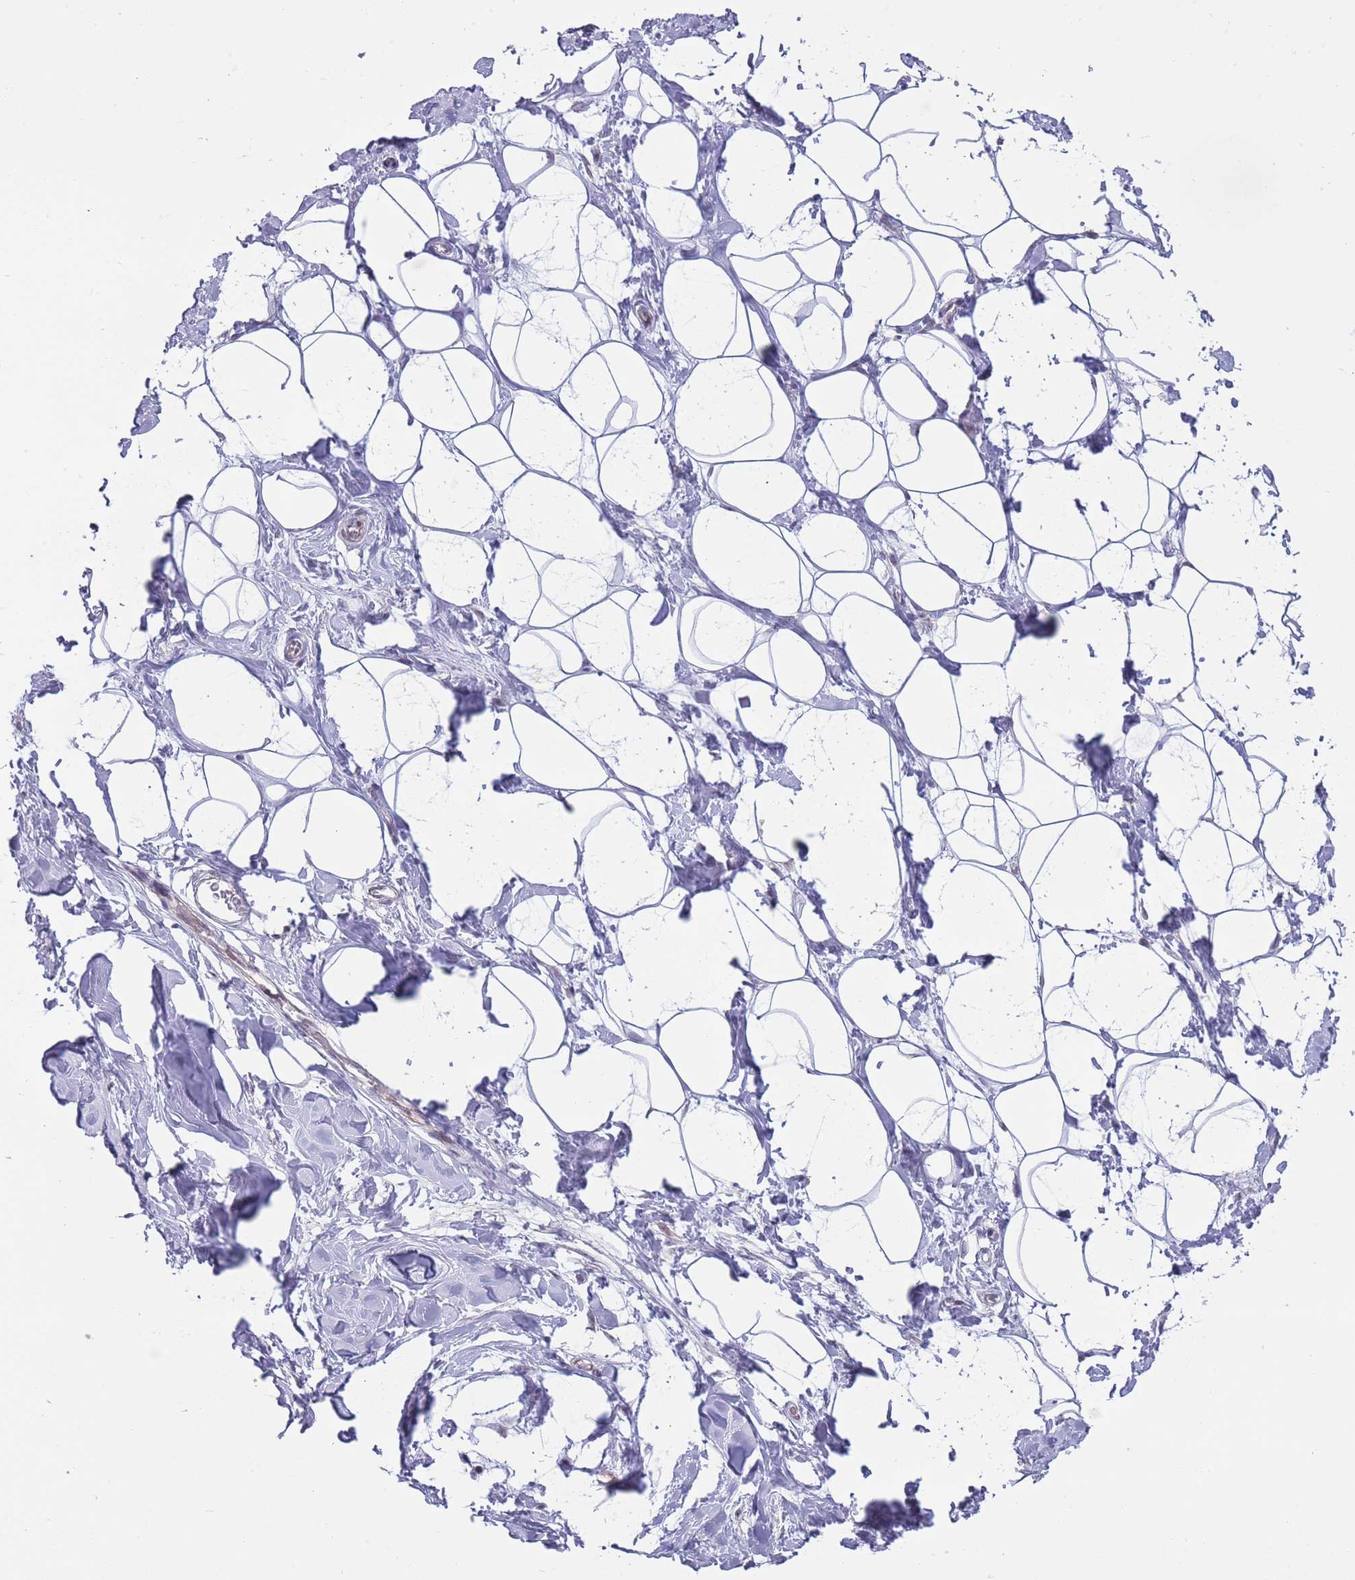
{"staining": {"intensity": "negative", "quantity": "none", "location": "none"}, "tissue": "adipose tissue", "cell_type": "Adipocytes", "image_type": "normal", "snomed": [{"axis": "morphology", "description": "Normal tissue, NOS"}, {"axis": "topography", "description": "Breast"}], "caption": "This photomicrograph is of benign adipose tissue stained with immunohistochemistry to label a protein in brown with the nuclei are counter-stained blue. There is no staining in adipocytes. (DAB (3,3'-diaminobenzidine) immunohistochemistry (IHC) visualized using brightfield microscopy, high magnification).", "gene": "MCIDAS", "patient": {"sex": "female", "age": 26}}